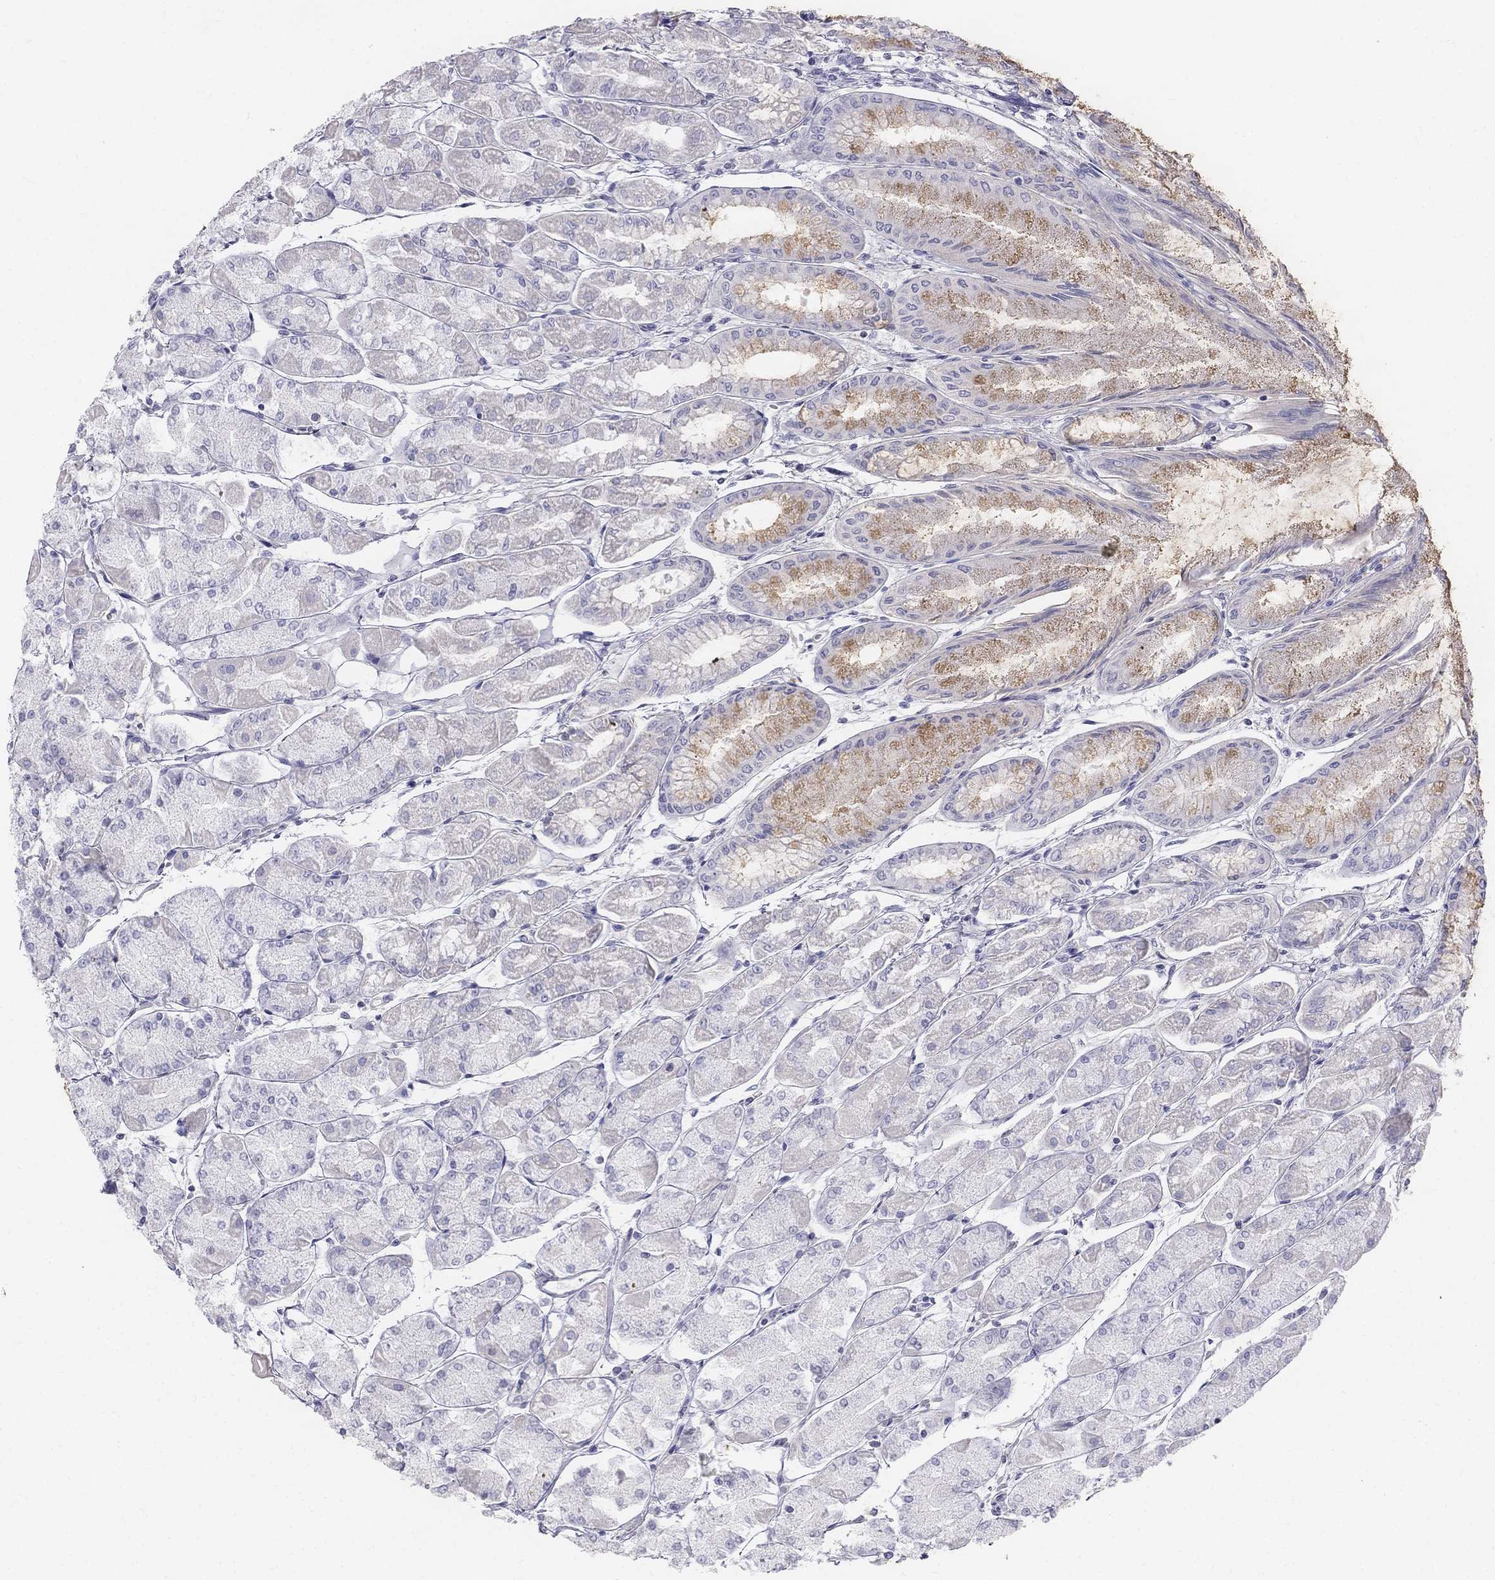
{"staining": {"intensity": "negative", "quantity": "none", "location": "none"}, "tissue": "stomach", "cell_type": "Glandular cells", "image_type": "normal", "snomed": [{"axis": "morphology", "description": "Normal tissue, NOS"}, {"axis": "topography", "description": "Stomach, upper"}], "caption": "Immunohistochemistry histopathology image of normal human stomach stained for a protein (brown), which displays no staining in glandular cells.", "gene": "ALOXE3", "patient": {"sex": "male", "age": 60}}